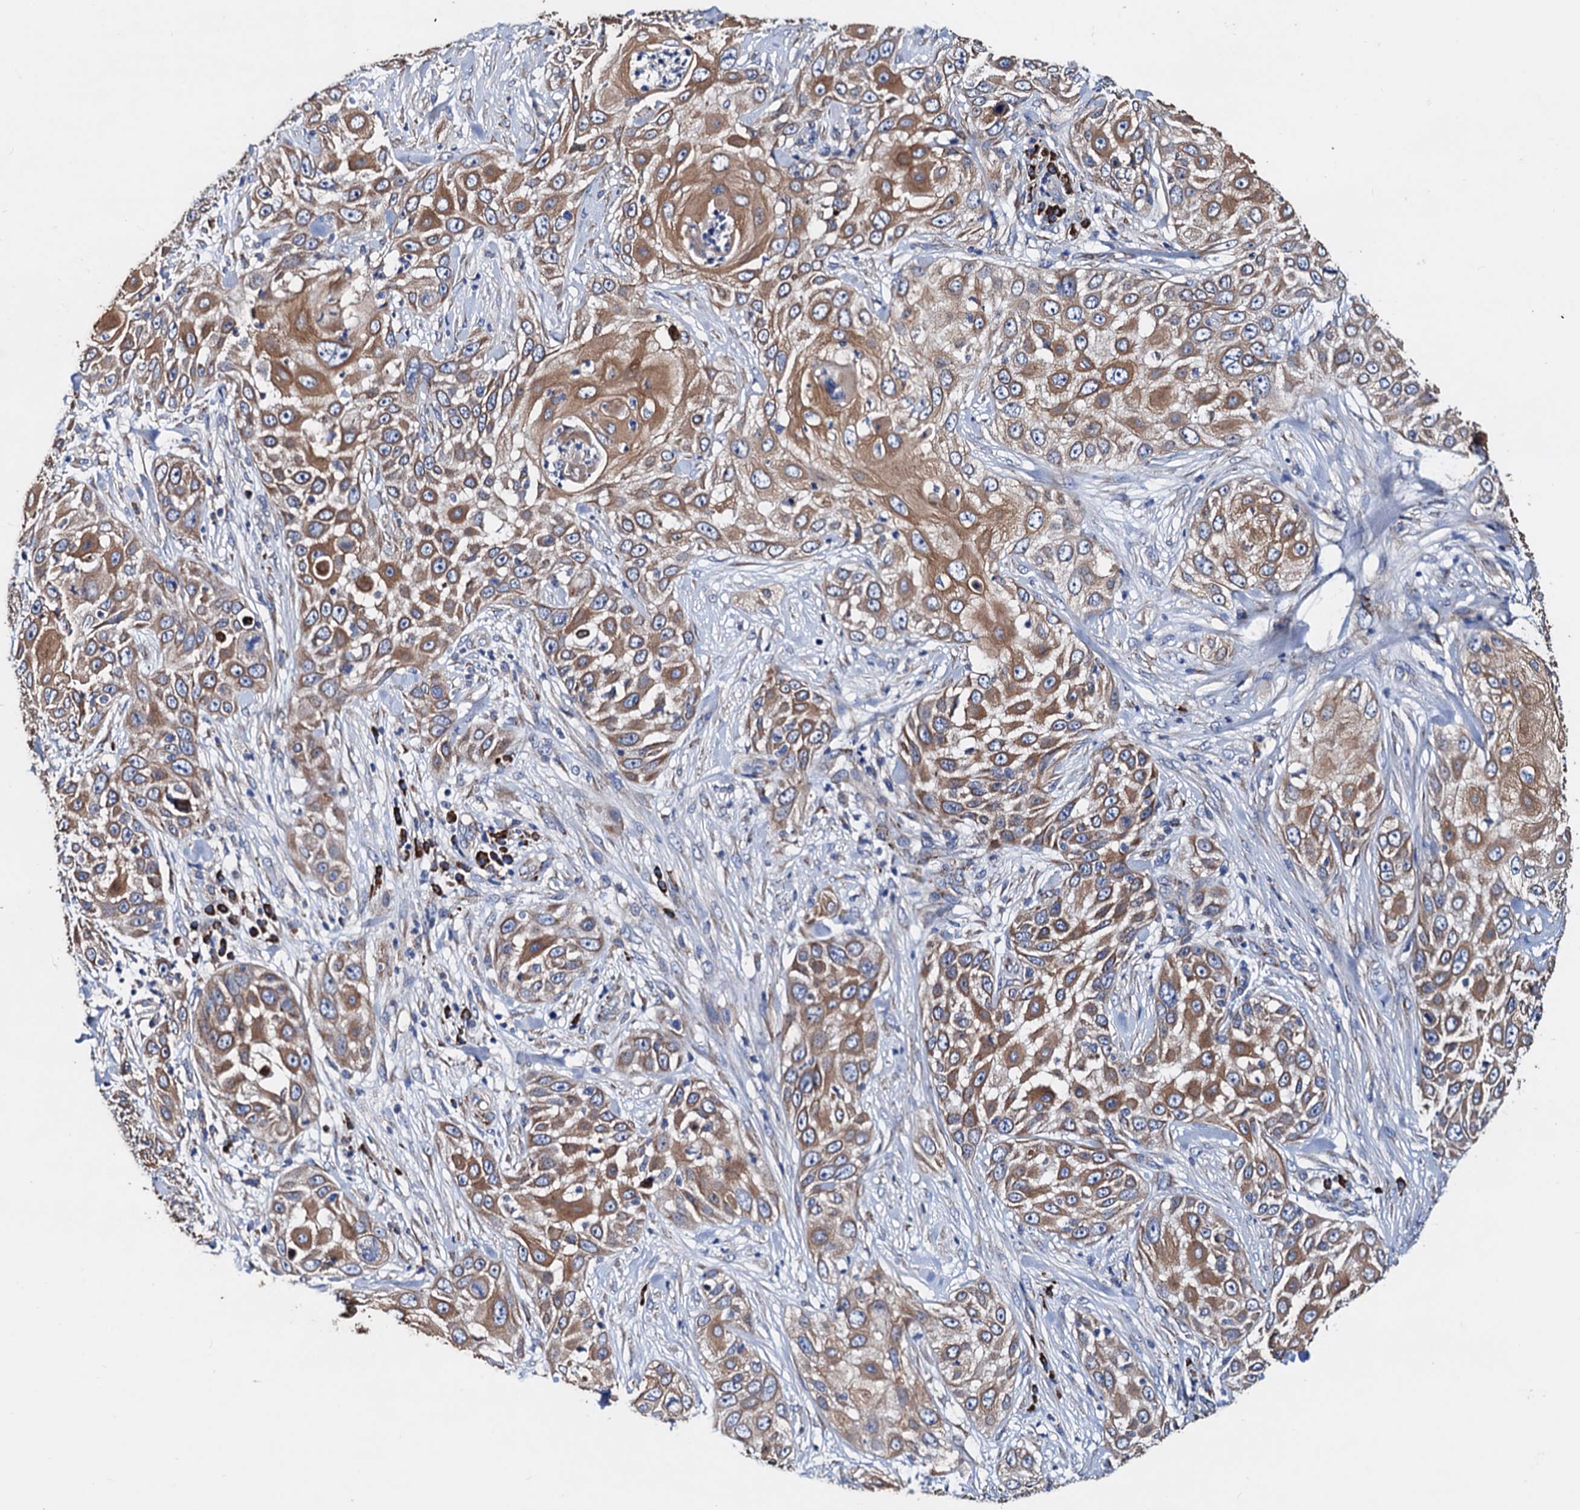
{"staining": {"intensity": "moderate", "quantity": ">75%", "location": "cytoplasmic/membranous"}, "tissue": "skin cancer", "cell_type": "Tumor cells", "image_type": "cancer", "snomed": [{"axis": "morphology", "description": "Squamous cell carcinoma, NOS"}, {"axis": "topography", "description": "Skin"}], "caption": "IHC (DAB) staining of squamous cell carcinoma (skin) shows moderate cytoplasmic/membranous protein positivity in approximately >75% of tumor cells.", "gene": "AKAP11", "patient": {"sex": "female", "age": 44}}